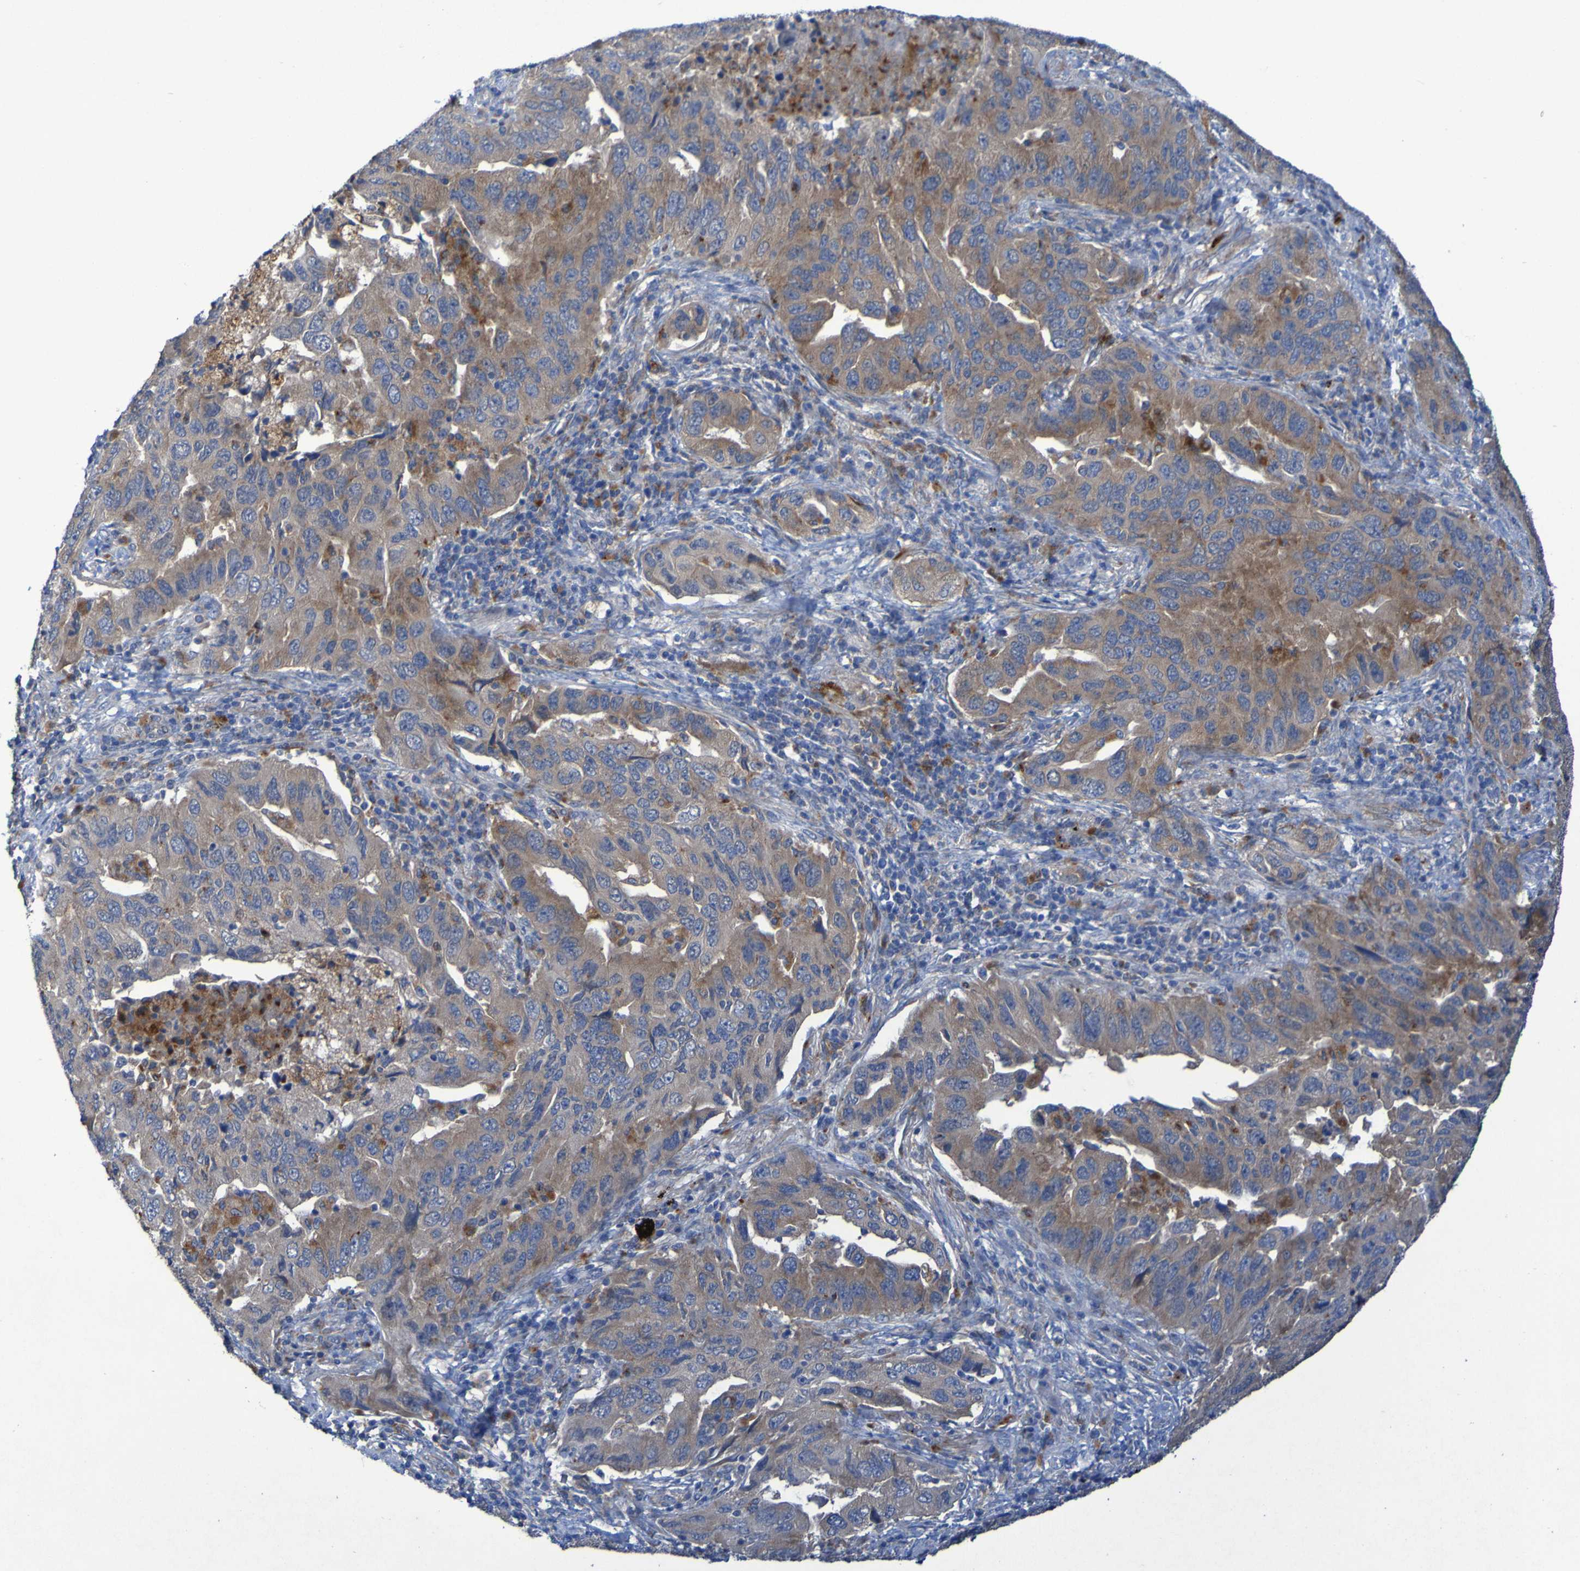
{"staining": {"intensity": "moderate", "quantity": ">75%", "location": "cytoplasmic/membranous"}, "tissue": "lung cancer", "cell_type": "Tumor cells", "image_type": "cancer", "snomed": [{"axis": "morphology", "description": "Adenocarcinoma, NOS"}, {"axis": "topography", "description": "Lung"}], "caption": "Brown immunohistochemical staining in human lung adenocarcinoma demonstrates moderate cytoplasmic/membranous positivity in about >75% of tumor cells.", "gene": "ARHGEF16", "patient": {"sex": "female", "age": 65}}